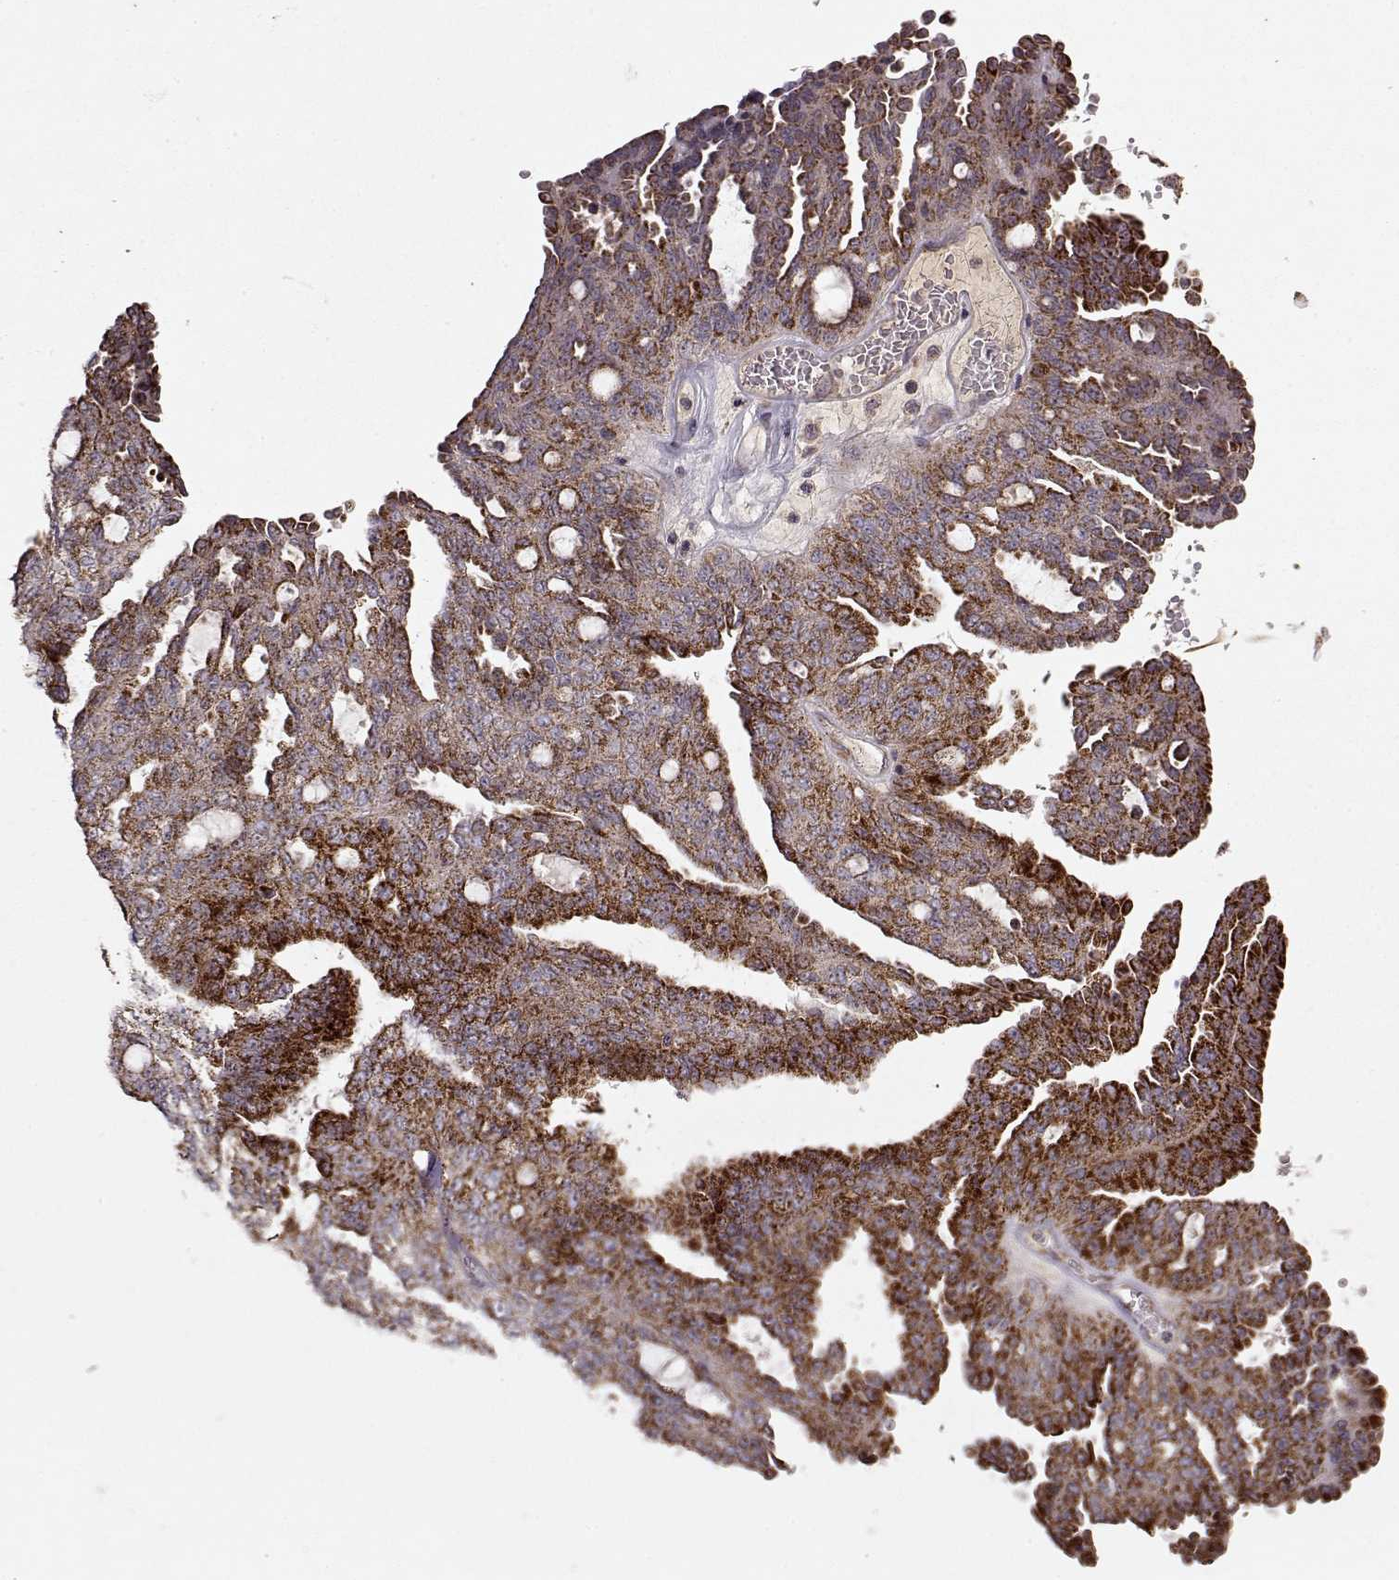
{"staining": {"intensity": "strong", "quantity": ">75%", "location": "cytoplasmic/membranous"}, "tissue": "ovarian cancer", "cell_type": "Tumor cells", "image_type": "cancer", "snomed": [{"axis": "morphology", "description": "Cystadenocarcinoma, serous, NOS"}, {"axis": "topography", "description": "Ovary"}], "caption": "High-magnification brightfield microscopy of ovarian cancer stained with DAB (3,3'-diaminobenzidine) (brown) and counterstained with hematoxylin (blue). tumor cells exhibit strong cytoplasmic/membranous positivity is identified in about>75% of cells. The staining was performed using DAB to visualize the protein expression in brown, while the nuclei were stained in blue with hematoxylin (Magnification: 20x).", "gene": "CMTM3", "patient": {"sex": "female", "age": 71}}